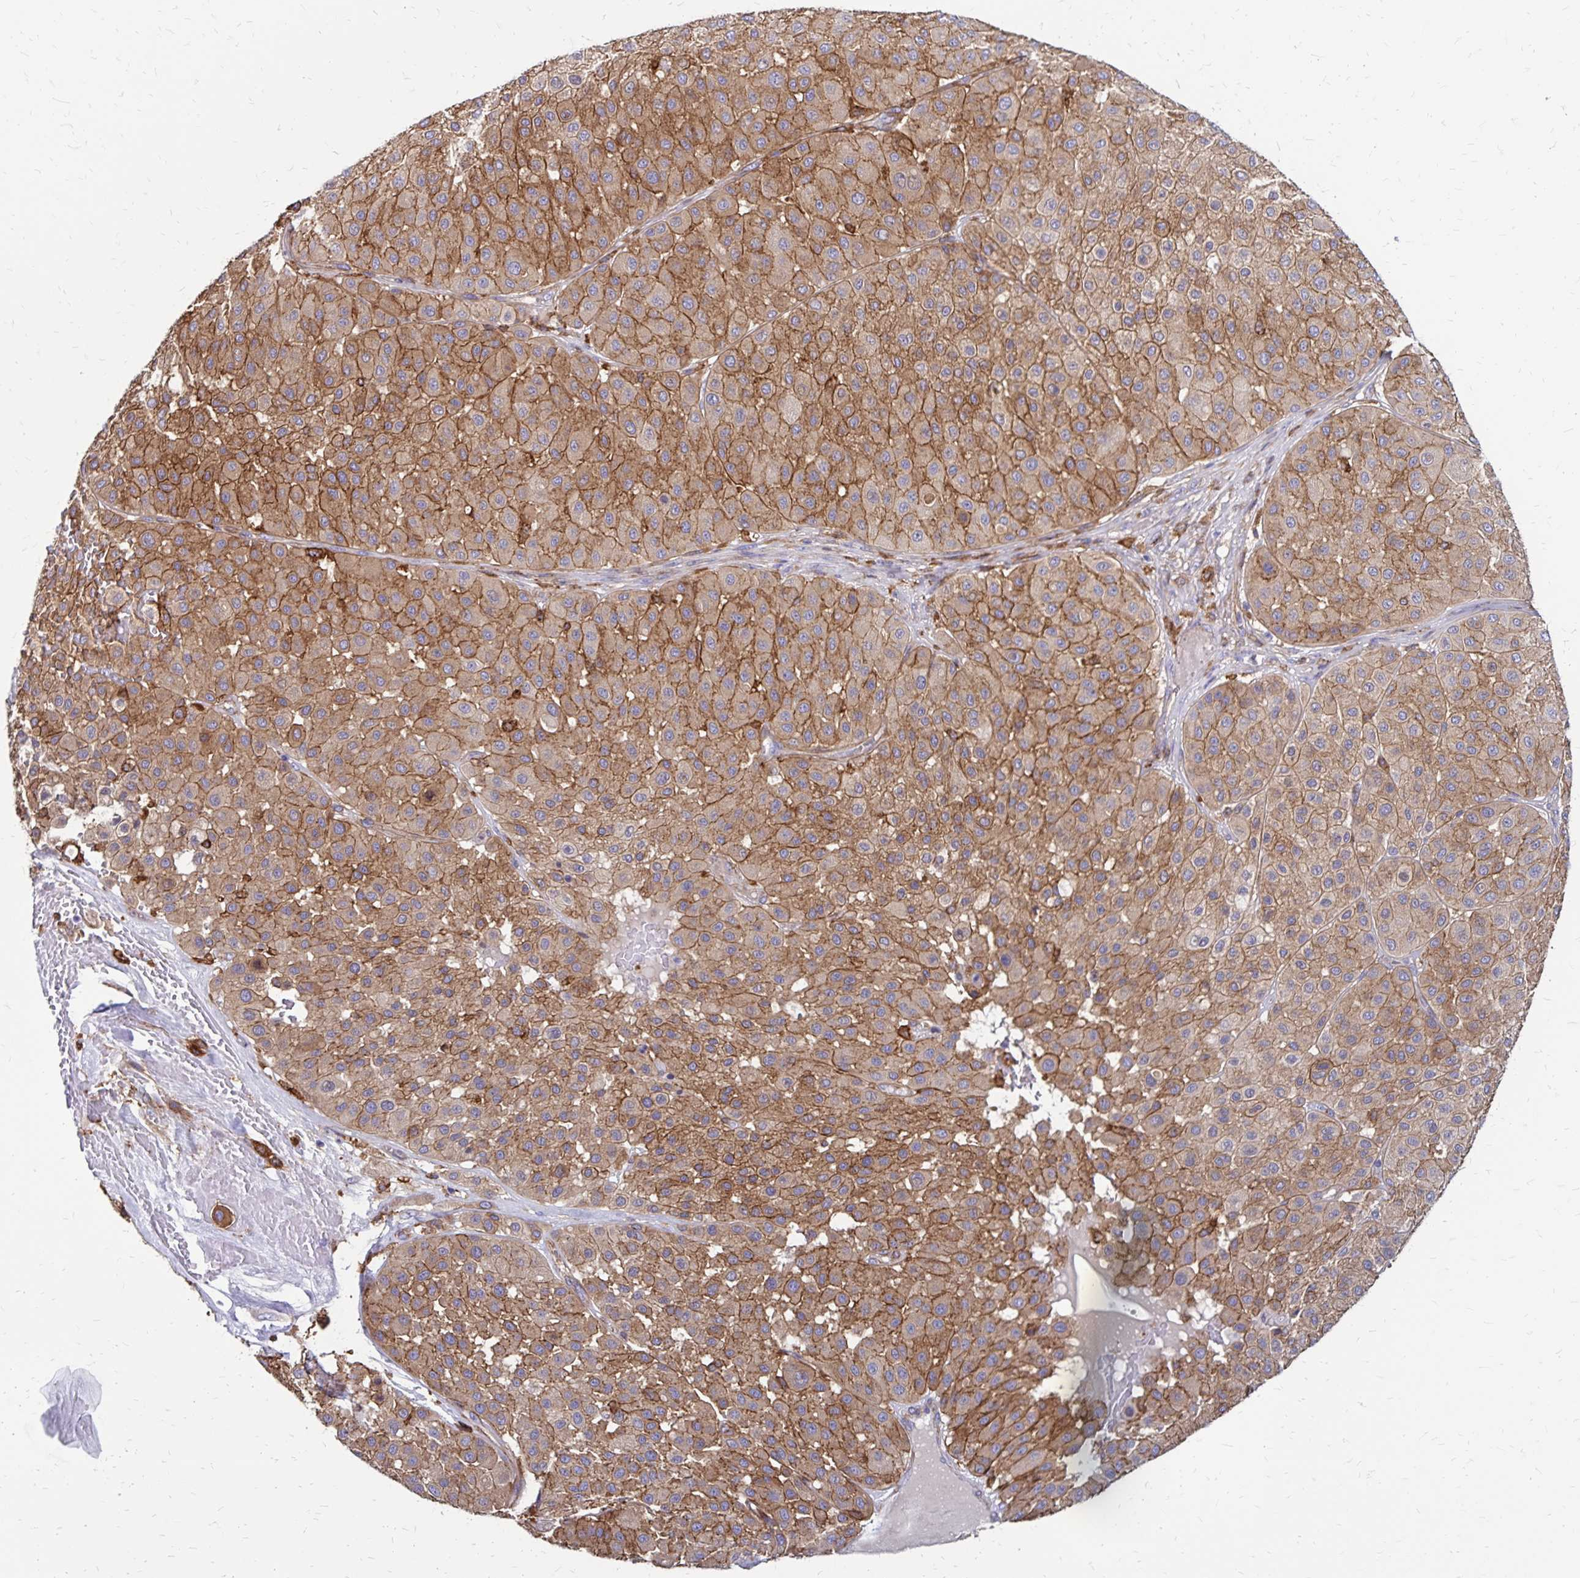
{"staining": {"intensity": "moderate", "quantity": ">75%", "location": "cytoplasmic/membranous"}, "tissue": "melanoma", "cell_type": "Tumor cells", "image_type": "cancer", "snomed": [{"axis": "morphology", "description": "Malignant melanoma, Metastatic site"}, {"axis": "topography", "description": "Smooth muscle"}], "caption": "Brown immunohistochemical staining in malignant melanoma (metastatic site) reveals moderate cytoplasmic/membranous expression in approximately >75% of tumor cells.", "gene": "TNS3", "patient": {"sex": "male", "age": 41}}